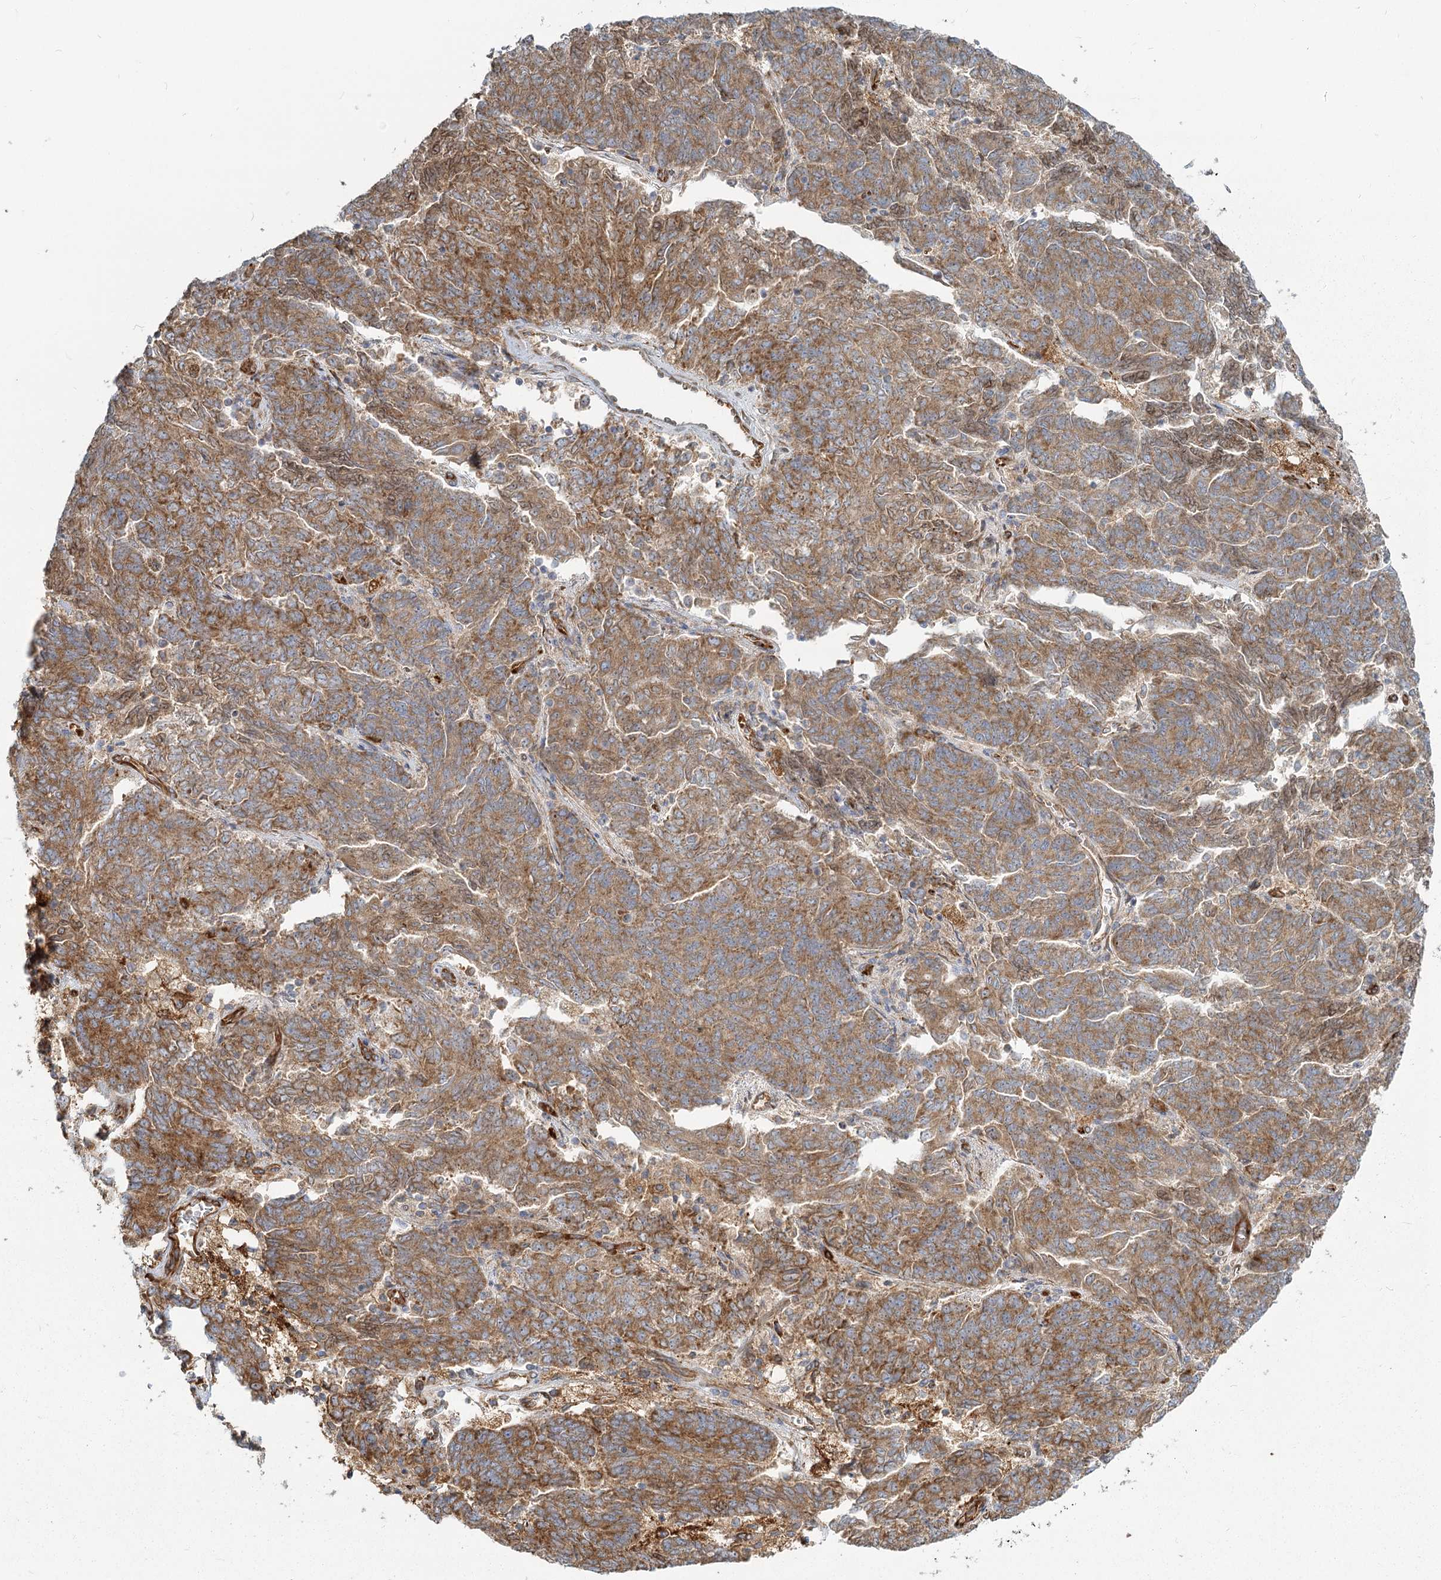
{"staining": {"intensity": "moderate", "quantity": ">75%", "location": "cytoplasmic/membranous"}, "tissue": "endometrial cancer", "cell_type": "Tumor cells", "image_type": "cancer", "snomed": [{"axis": "morphology", "description": "Adenocarcinoma, NOS"}, {"axis": "topography", "description": "Endometrium"}], "caption": "Immunohistochemical staining of endometrial adenocarcinoma exhibits medium levels of moderate cytoplasmic/membranous protein staining in approximately >75% of tumor cells.", "gene": "HARS2", "patient": {"sex": "female", "age": 80}}